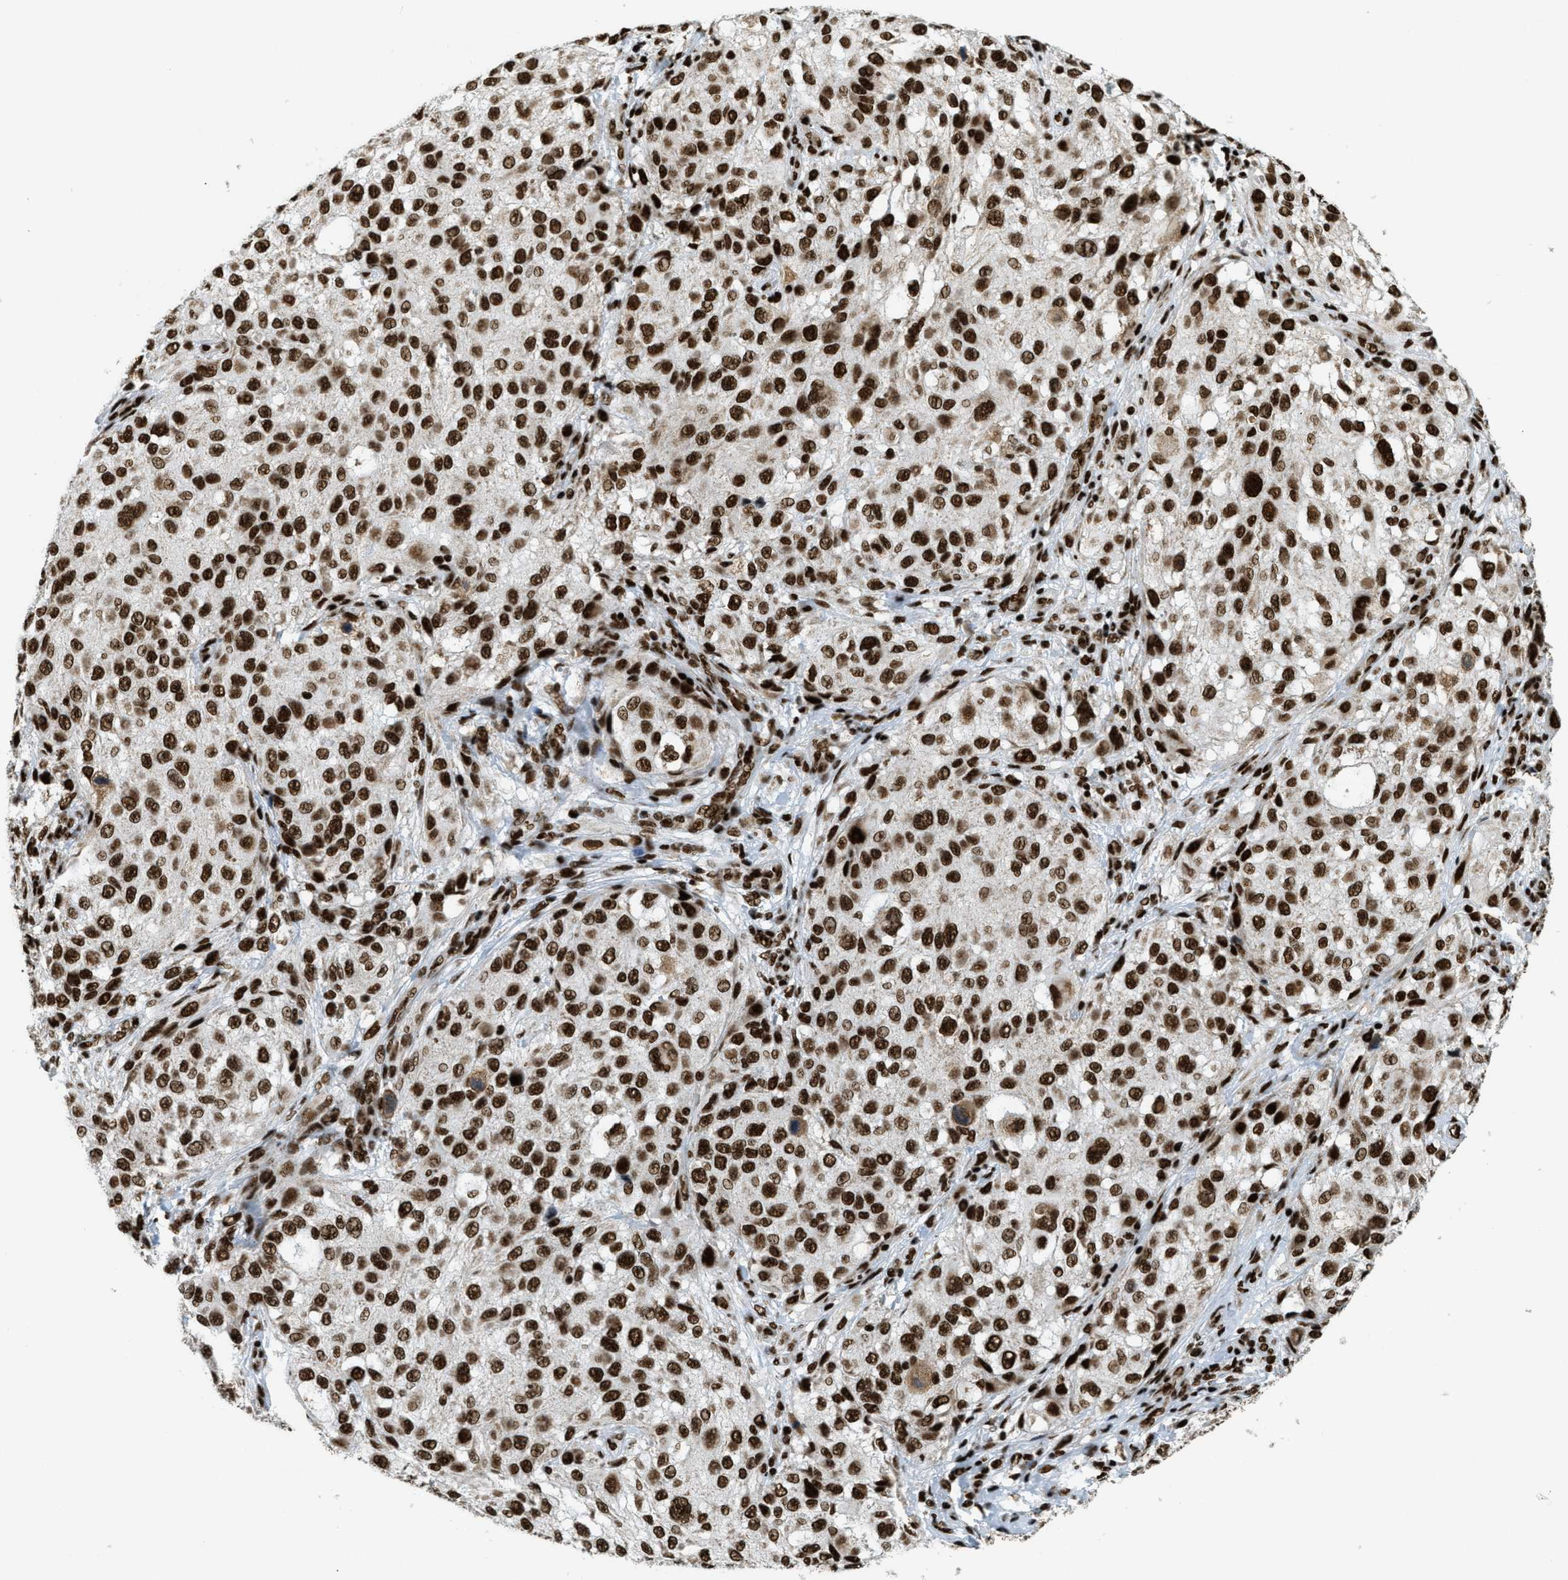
{"staining": {"intensity": "strong", "quantity": ">75%", "location": "nuclear"}, "tissue": "melanoma", "cell_type": "Tumor cells", "image_type": "cancer", "snomed": [{"axis": "morphology", "description": "Necrosis, NOS"}, {"axis": "morphology", "description": "Malignant melanoma, NOS"}, {"axis": "topography", "description": "Skin"}], "caption": "Immunohistochemical staining of melanoma exhibits high levels of strong nuclear protein positivity in about >75% of tumor cells.", "gene": "GABPB1", "patient": {"sex": "female", "age": 87}}